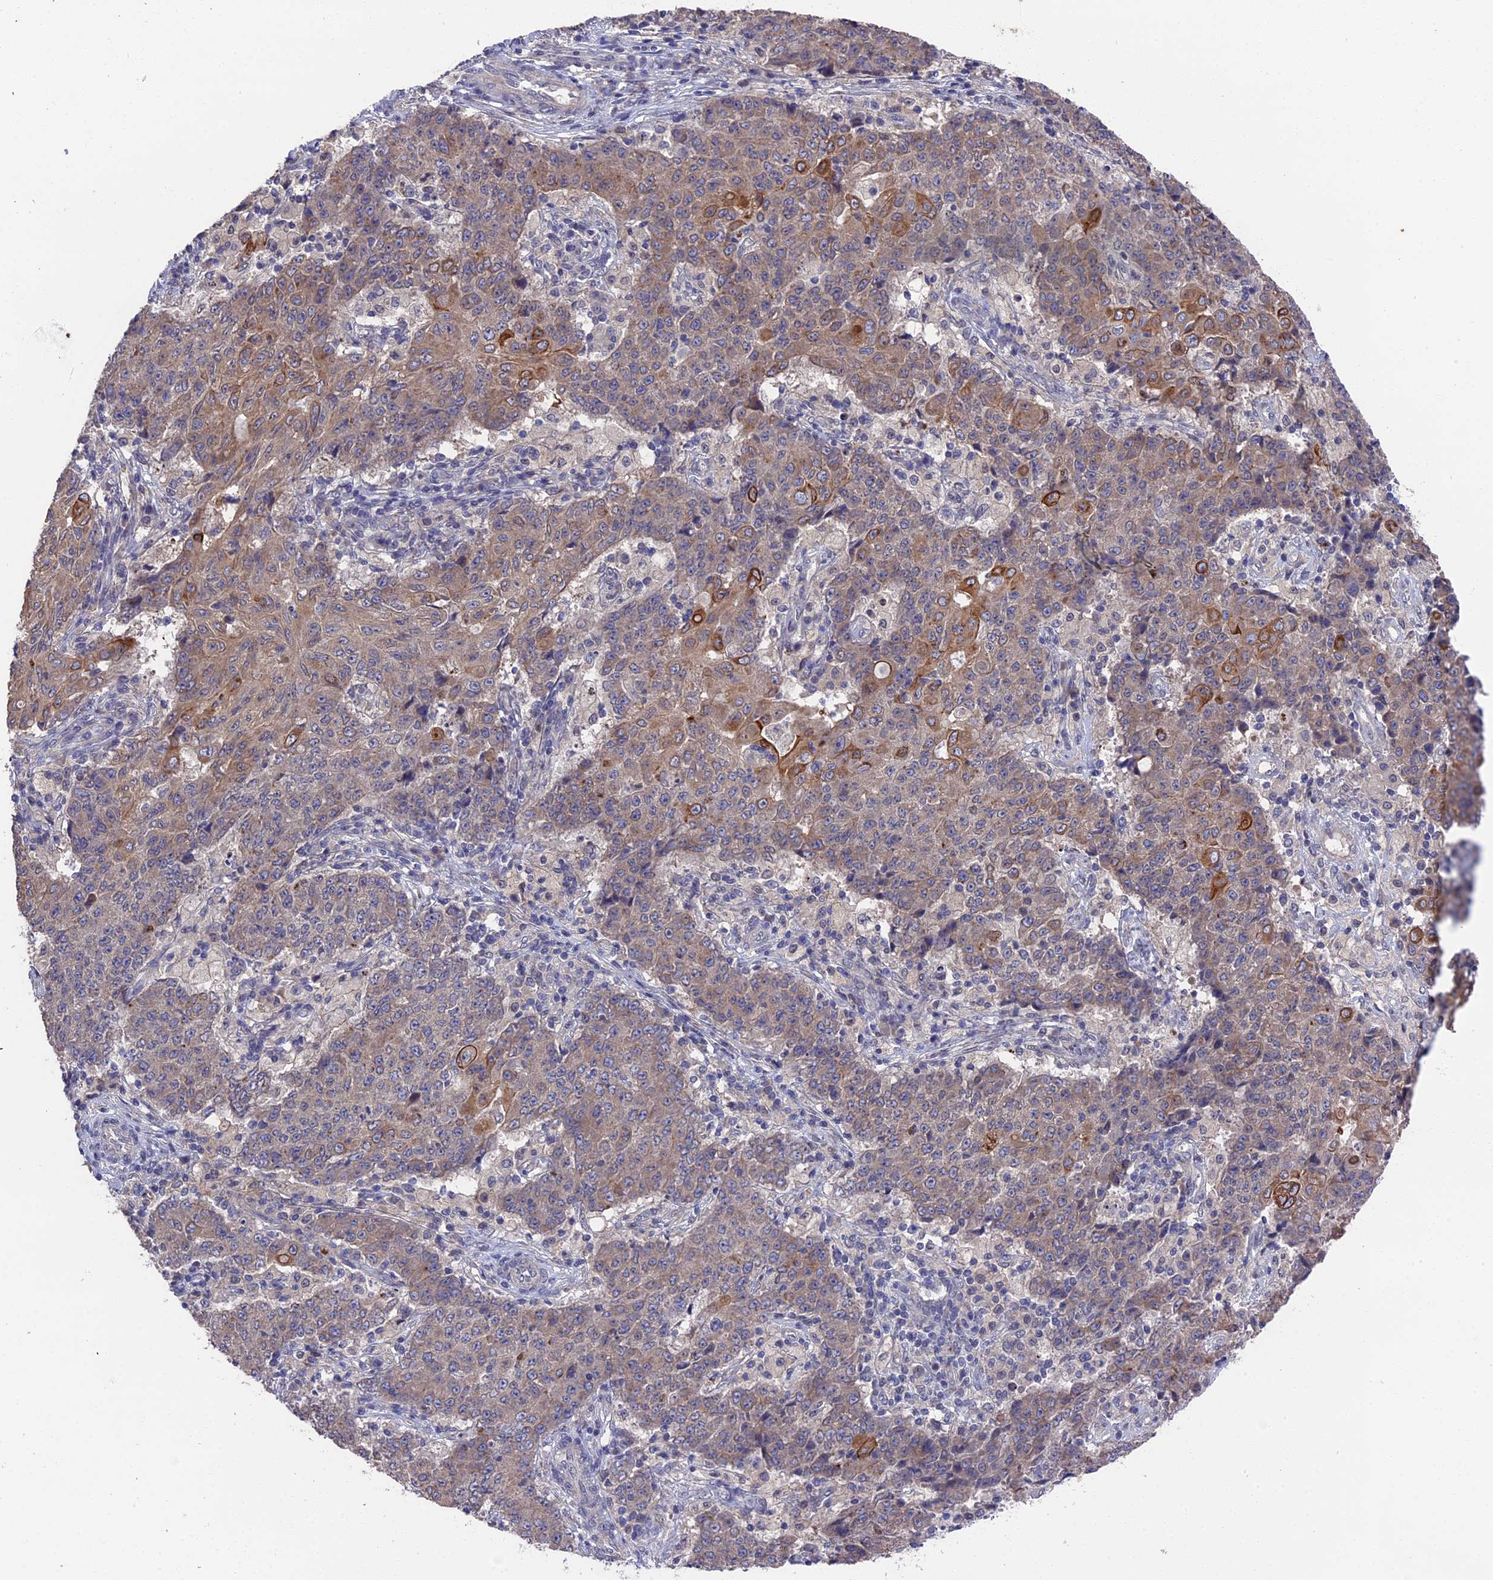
{"staining": {"intensity": "strong", "quantity": "<25%", "location": "cytoplasmic/membranous"}, "tissue": "ovarian cancer", "cell_type": "Tumor cells", "image_type": "cancer", "snomed": [{"axis": "morphology", "description": "Carcinoma, endometroid"}, {"axis": "topography", "description": "Ovary"}], "caption": "IHC of human ovarian cancer (endometroid carcinoma) reveals medium levels of strong cytoplasmic/membranous positivity in about <25% of tumor cells.", "gene": "ZCCHC2", "patient": {"sex": "female", "age": 42}}